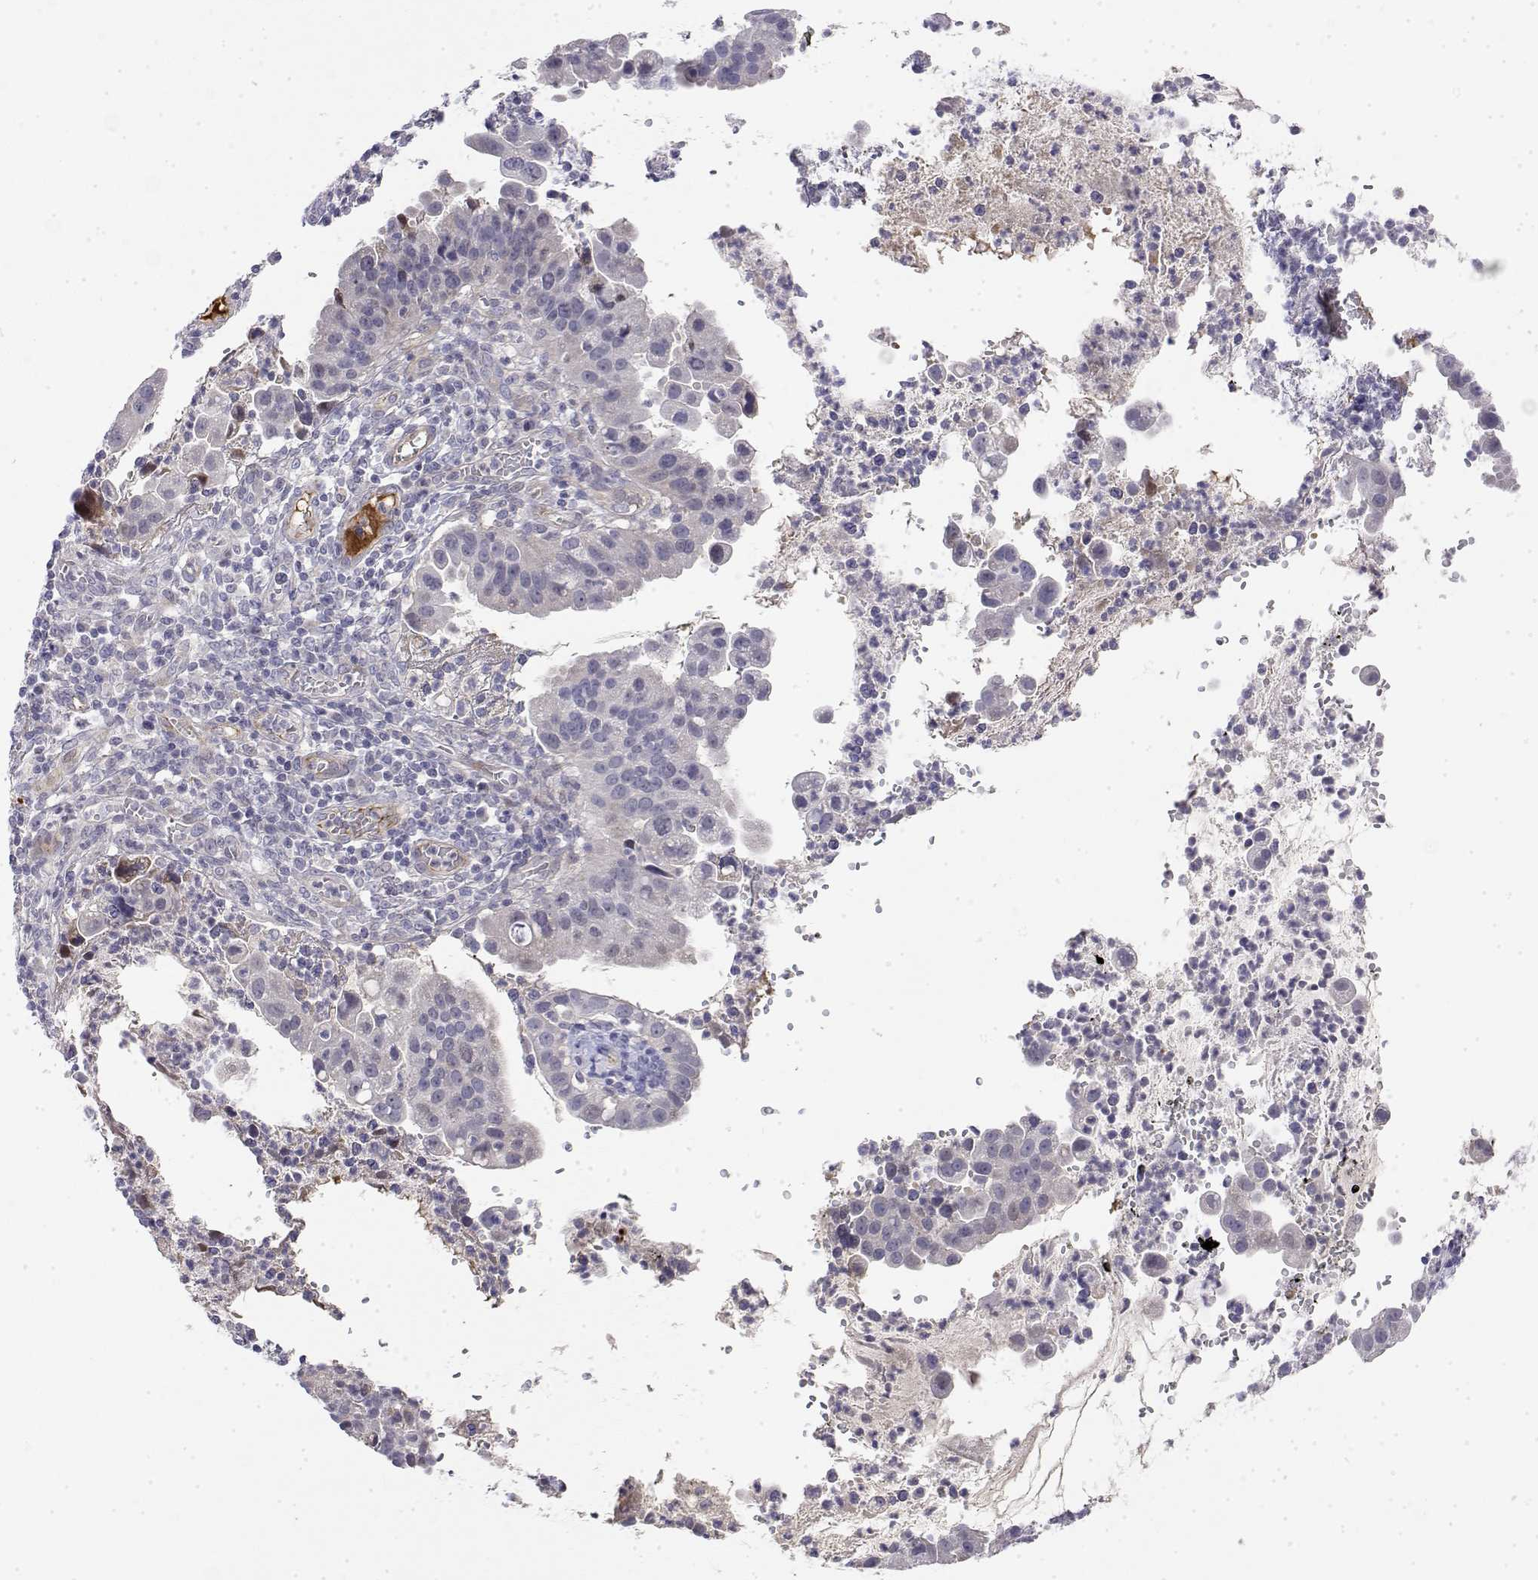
{"staining": {"intensity": "negative", "quantity": "none", "location": "none"}, "tissue": "cervical cancer", "cell_type": "Tumor cells", "image_type": "cancer", "snomed": [{"axis": "morphology", "description": "Adenocarcinoma, NOS"}, {"axis": "topography", "description": "Cervix"}], "caption": "This micrograph is of cervical cancer (adenocarcinoma) stained with immunohistochemistry (IHC) to label a protein in brown with the nuclei are counter-stained blue. There is no expression in tumor cells. (IHC, brightfield microscopy, high magnification).", "gene": "GGACT", "patient": {"sex": "female", "age": 34}}